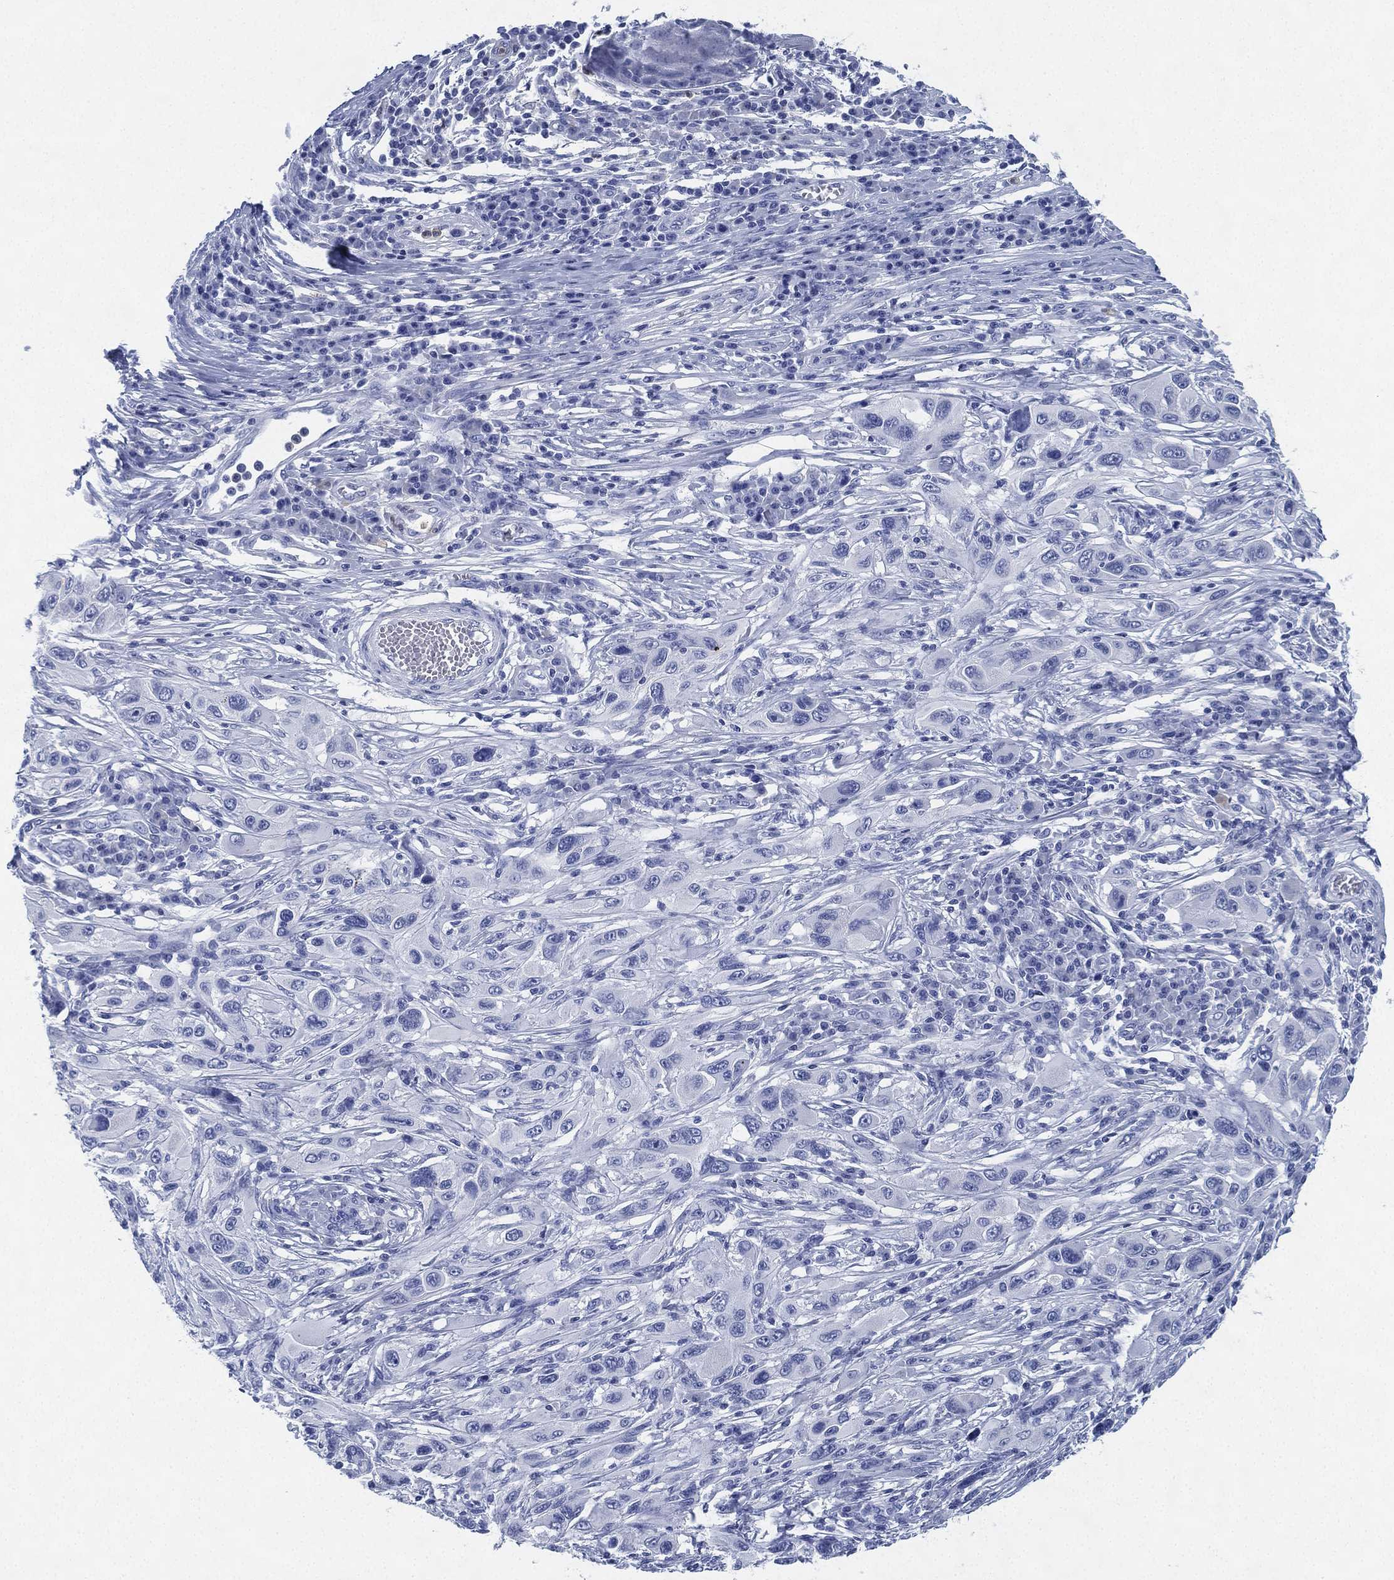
{"staining": {"intensity": "negative", "quantity": "none", "location": "none"}, "tissue": "melanoma", "cell_type": "Tumor cells", "image_type": "cancer", "snomed": [{"axis": "morphology", "description": "Malignant melanoma, NOS"}, {"axis": "topography", "description": "Skin"}], "caption": "Melanoma stained for a protein using immunohistochemistry displays no expression tumor cells.", "gene": "DEFB121", "patient": {"sex": "male", "age": 53}}